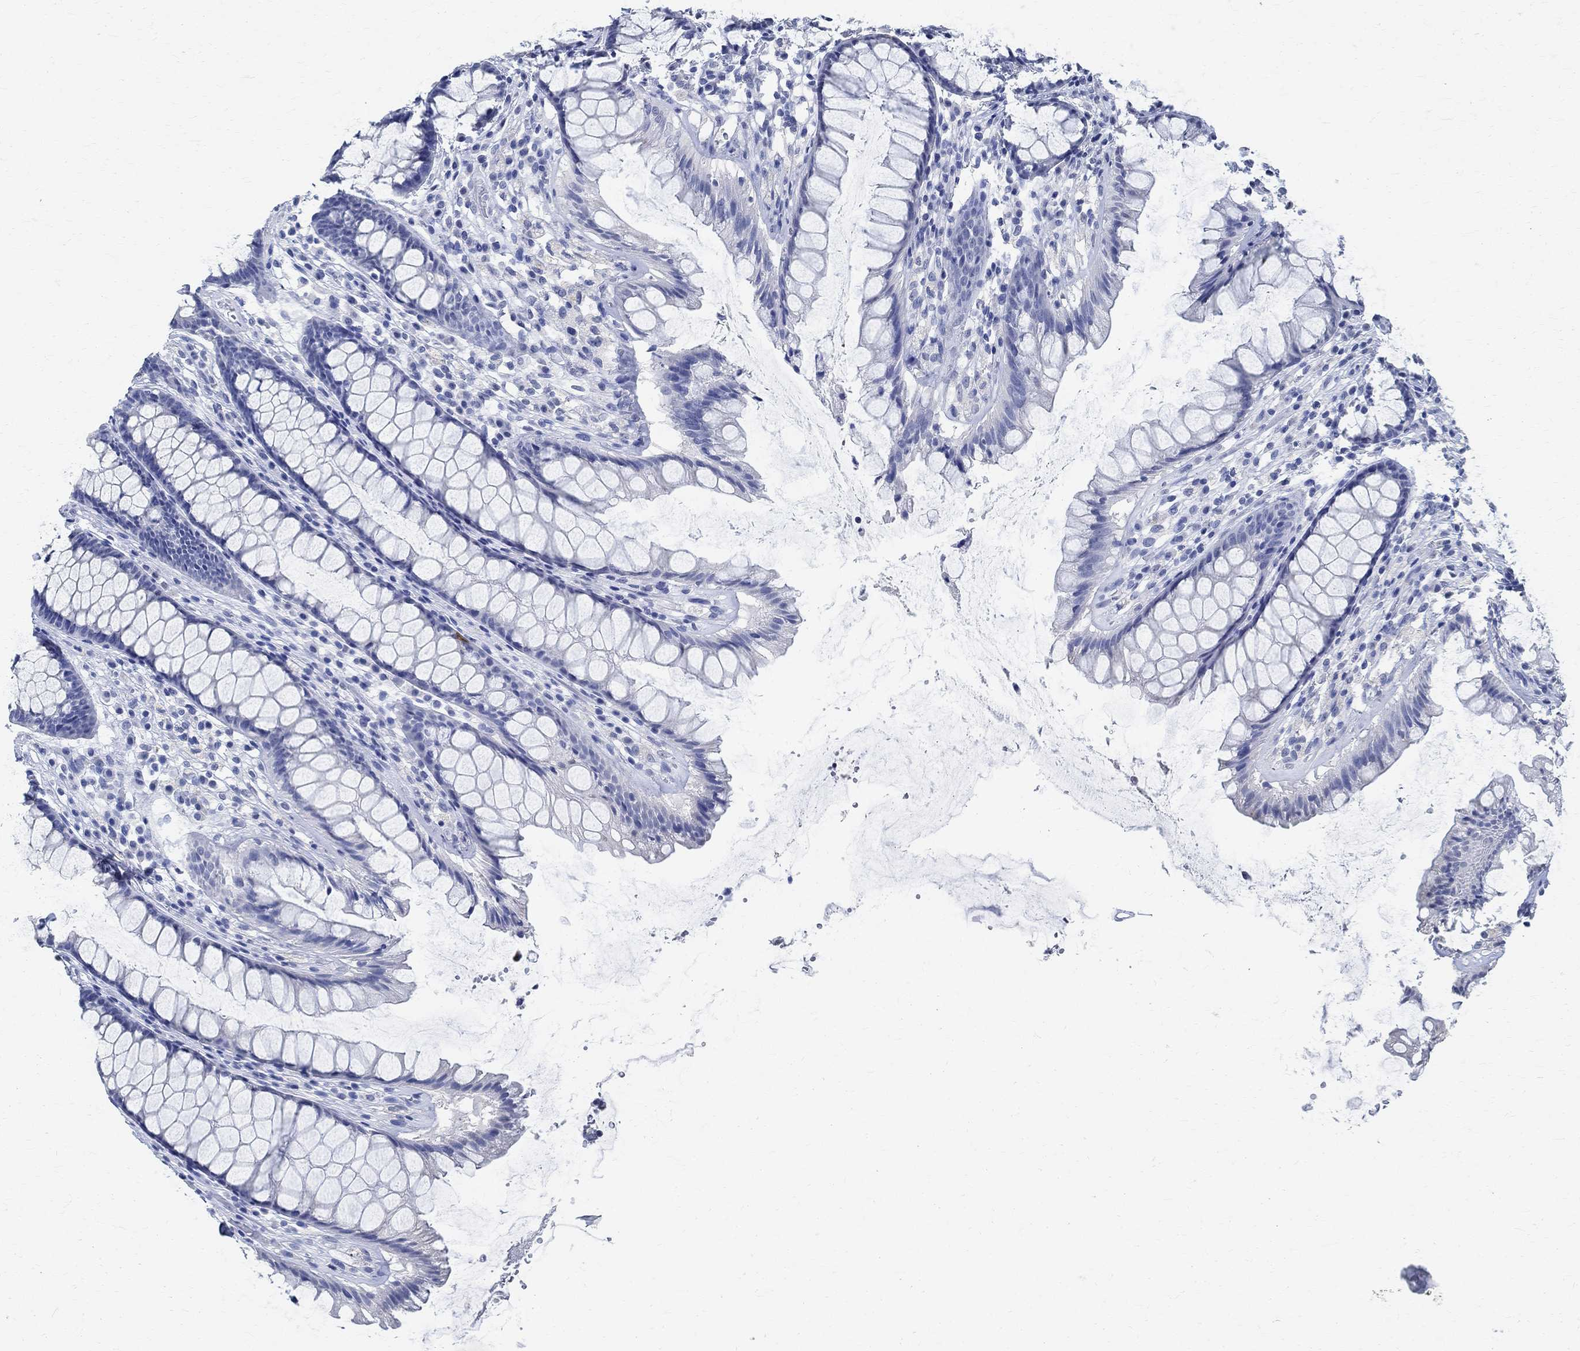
{"staining": {"intensity": "negative", "quantity": "none", "location": "none"}, "tissue": "rectum", "cell_type": "Glandular cells", "image_type": "normal", "snomed": [{"axis": "morphology", "description": "Normal tissue, NOS"}, {"axis": "topography", "description": "Rectum"}], "caption": "This is a micrograph of immunohistochemistry staining of unremarkable rectum, which shows no expression in glandular cells.", "gene": "TMEM221", "patient": {"sex": "male", "age": 72}}